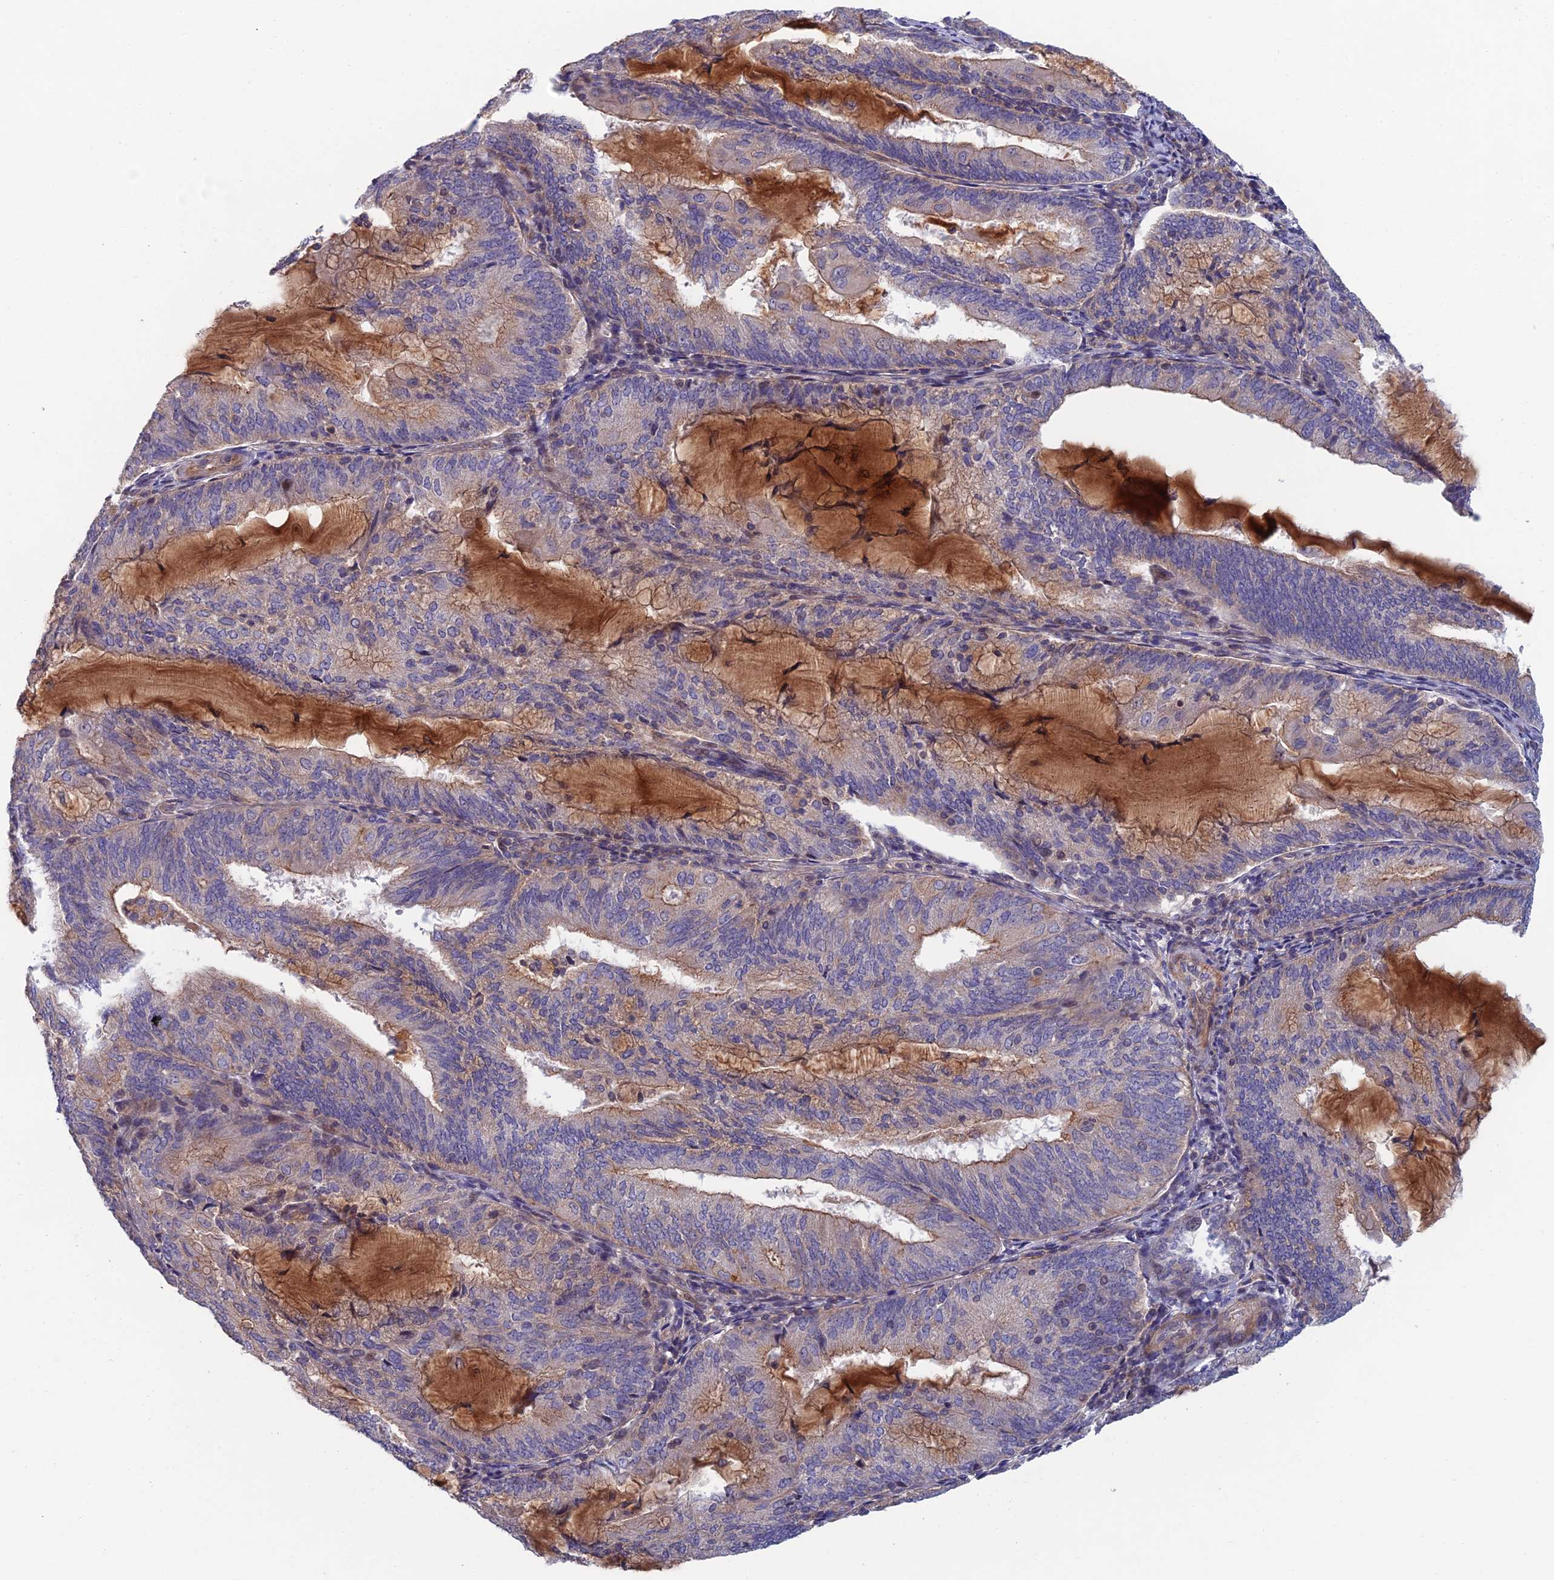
{"staining": {"intensity": "weak", "quantity": "<25%", "location": "cytoplasmic/membranous"}, "tissue": "endometrial cancer", "cell_type": "Tumor cells", "image_type": "cancer", "snomed": [{"axis": "morphology", "description": "Adenocarcinoma, NOS"}, {"axis": "topography", "description": "Endometrium"}], "caption": "A high-resolution micrograph shows immunohistochemistry staining of endometrial cancer (adenocarcinoma), which exhibits no significant expression in tumor cells.", "gene": "USP37", "patient": {"sex": "female", "age": 81}}